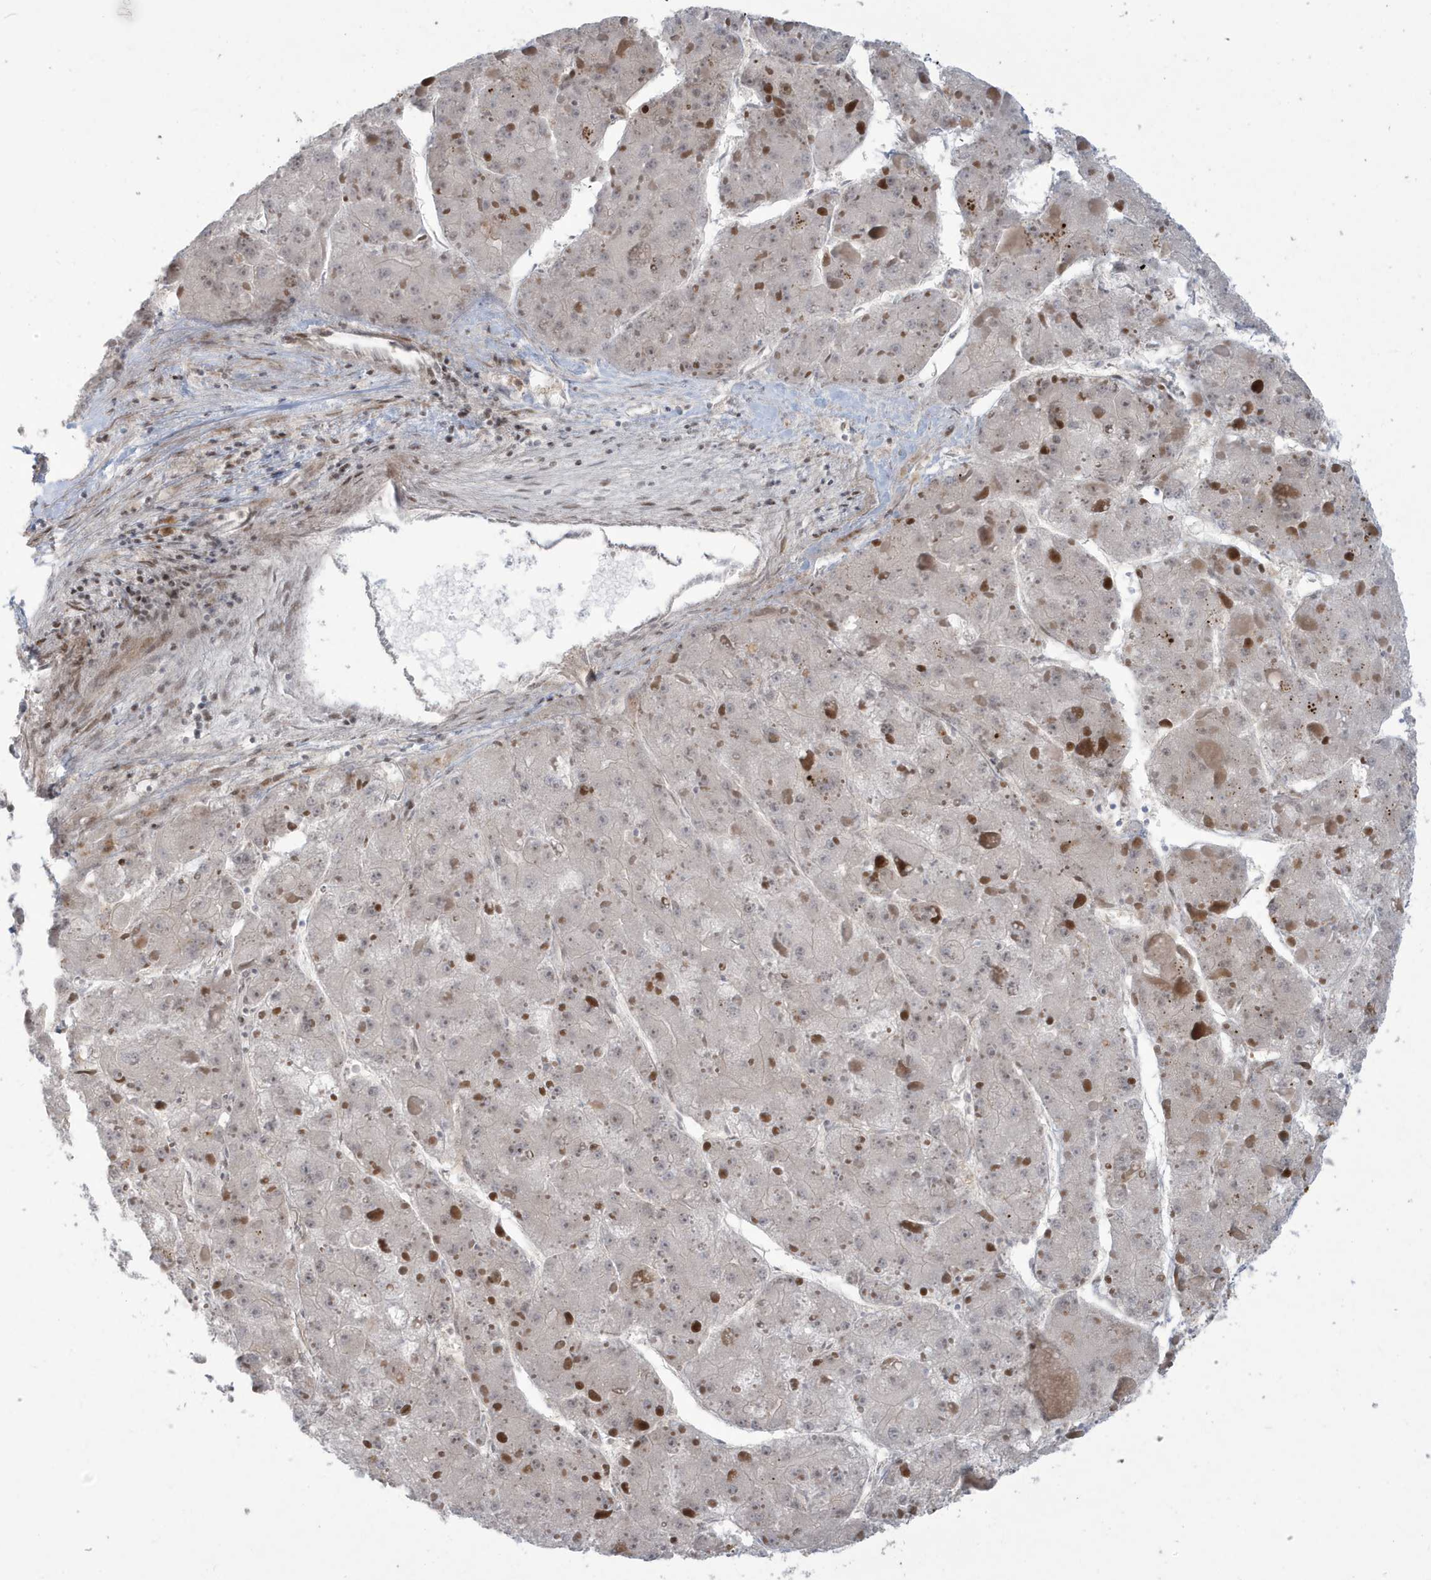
{"staining": {"intensity": "negative", "quantity": "none", "location": "none"}, "tissue": "liver cancer", "cell_type": "Tumor cells", "image_type": "cancer", "snomed": [{"axis": "morphology", "description": "Carcinoma, Hepatocellular, NOS"}, {"axis": "topography", "description": "Liver"}], "caption": "Tumor cells are negative for brown protein staining in liver hepatocellular carcinoma.", "gene": "C1orf52", "patient": {"sex": "female", "age": 73}}